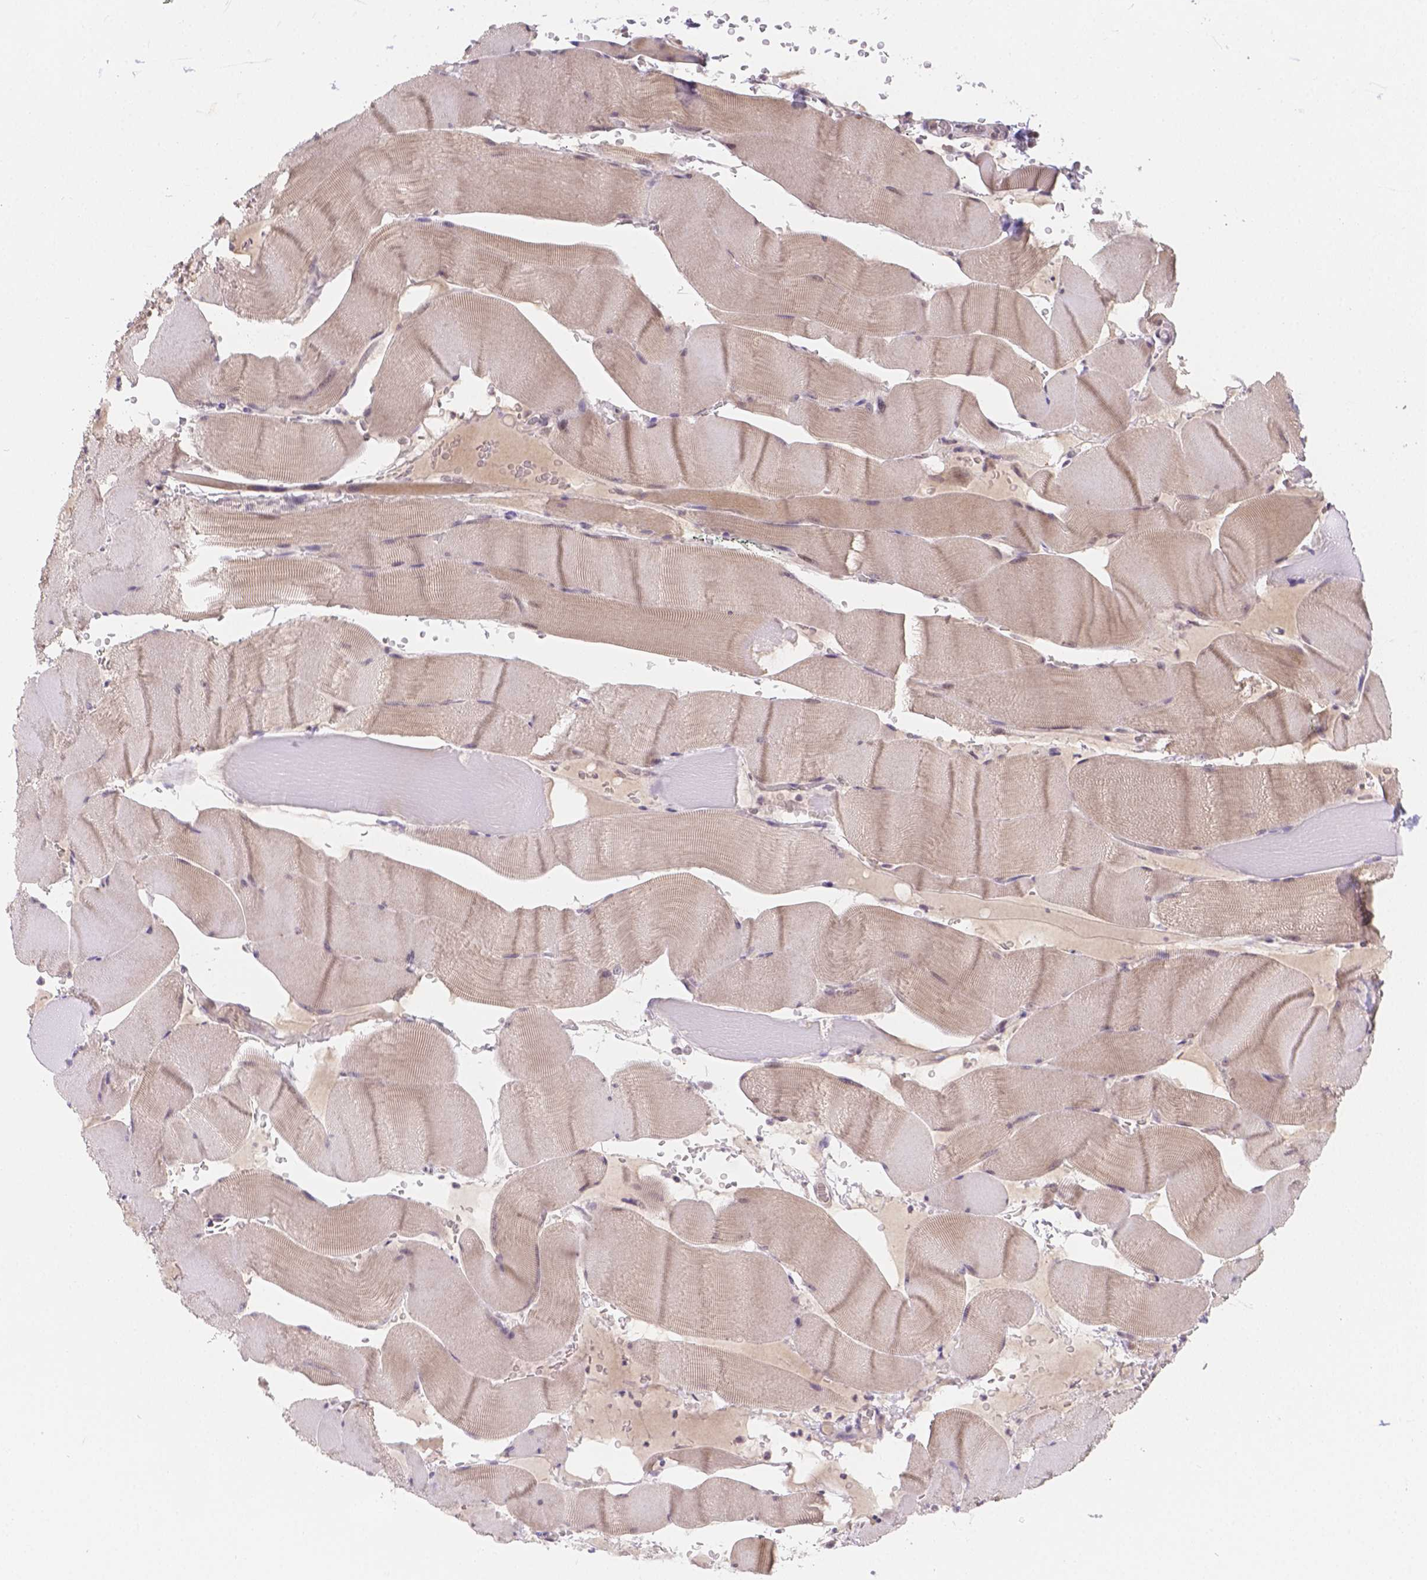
{"staining": {"intensity": "negative", "quantity": "none", "location": "none"}, "tissue": "skeletal muscle", "cell_type": "Myocytes", "image_type": "normal", "snomed": [{"axis": "morphology", "description": "Normal tissue, NOS"}, {"axis": "topography", "description": "Skeletal muscle"}], "caption": "The IHC micrograph has no significant staining in myocytes of skeletal muscle. (Stains: DAB (3,3'-diaminobenzidine) immunohistochemistry with hematoxylin counter stain, Microscopy: brightfield microscopy at high magnification).", "gene": "NXPE2", "patient": {"sex": "male", "age": 56}}